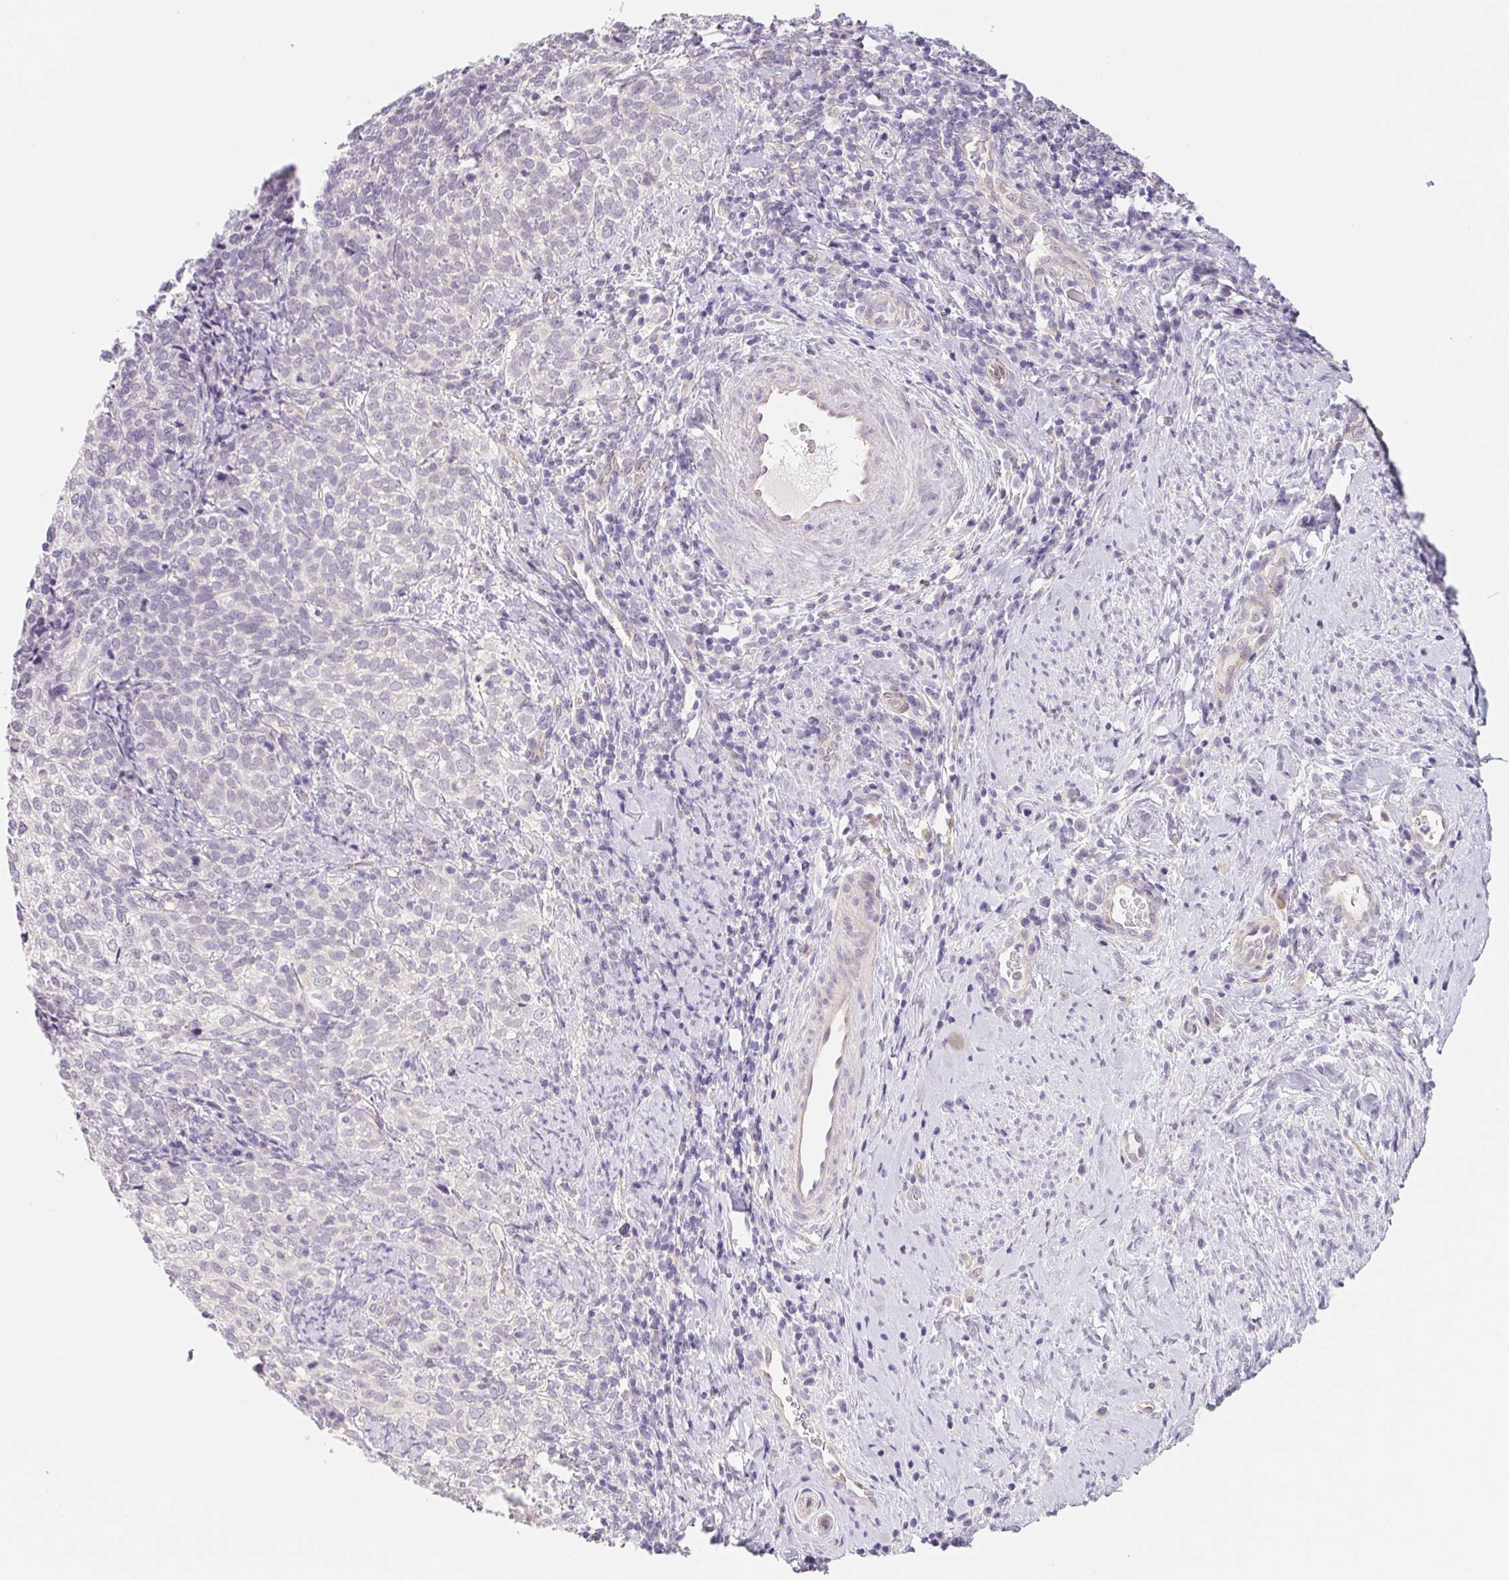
{"staining": {"intensity": "negative", "quantity": "none", "location": "none"}, "tissue": "cervical cancer", "cell_type": "Tumor cells", "image_type": "cancer", "snomed": [{"axis": "morphology", "description": "Normal tissue, NOS"}, {"axis": "morphology", "description": "Squamous cell carcinoma, NOS"}, {"axis": "topography", "description": "Vagina"}, {"axis": "topography", "description": "Cervix"}], "caption": "Immunohistochemistry (IHC) of human cervical cancer reveals no expression in tumor cells.", "gene": "CTNND2", "patient": {"sex": "female", "age": 45}}